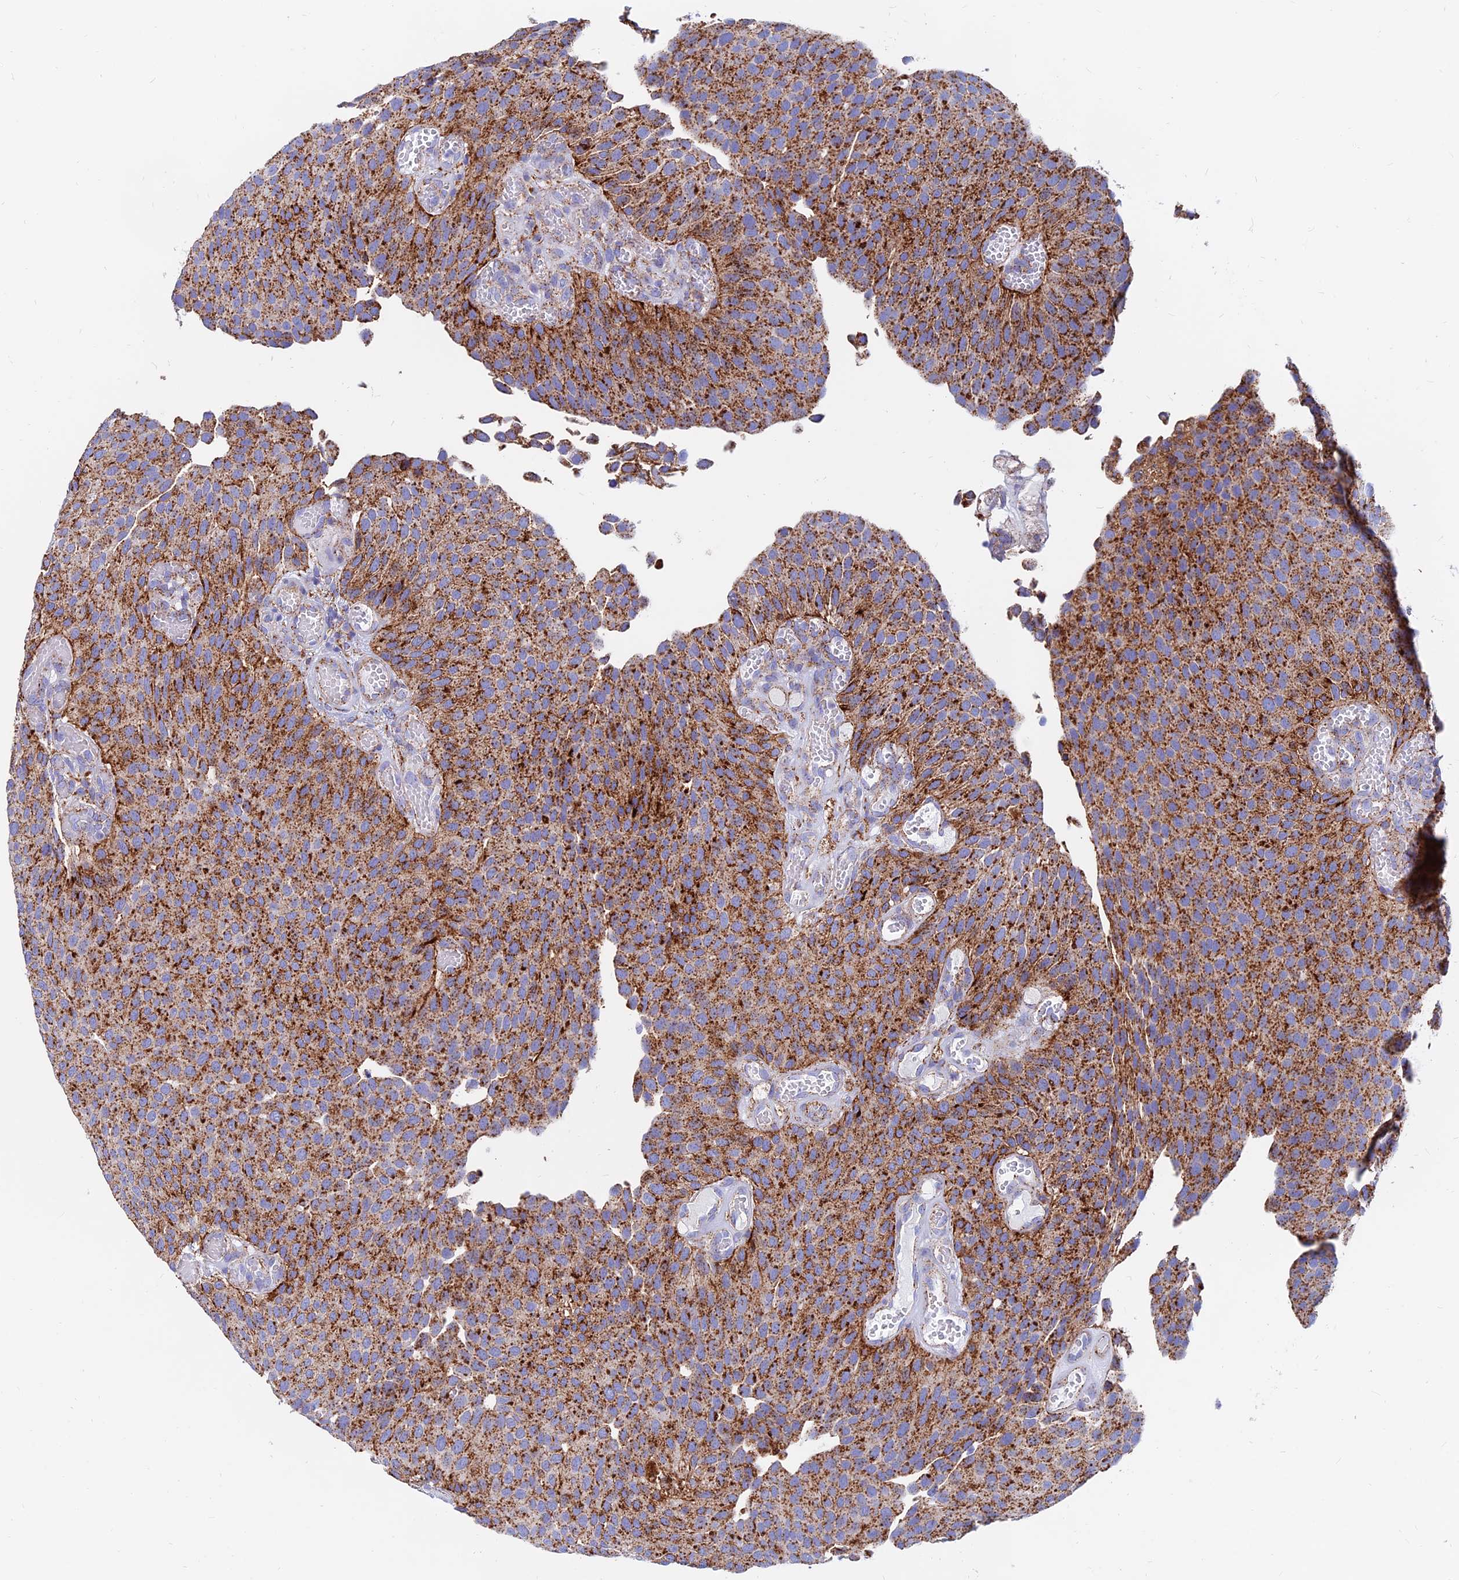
{"staining": {"intensity": "moderate", "quantity": ">75%", "location": "cytoplasmic/membranous"}, "tissue": "urothelial cancer", "cell_type": "Tumor cells", "image_type": "cancer", "snomed": [{"axis": "morphology", "description": "Urothelial carcinoma, Low grade"}, {"axis": "topography", "description": "Urinary bladder"}], "caption": "A histopathology image showing moderate cytoplasmic/membranous staining in about >75% of tumor cells in urothelial cancer, as visualized by brown immunohistochemical staining.", "gene": "SPNS1", "patient": {"sex": "male", "age": 89}}